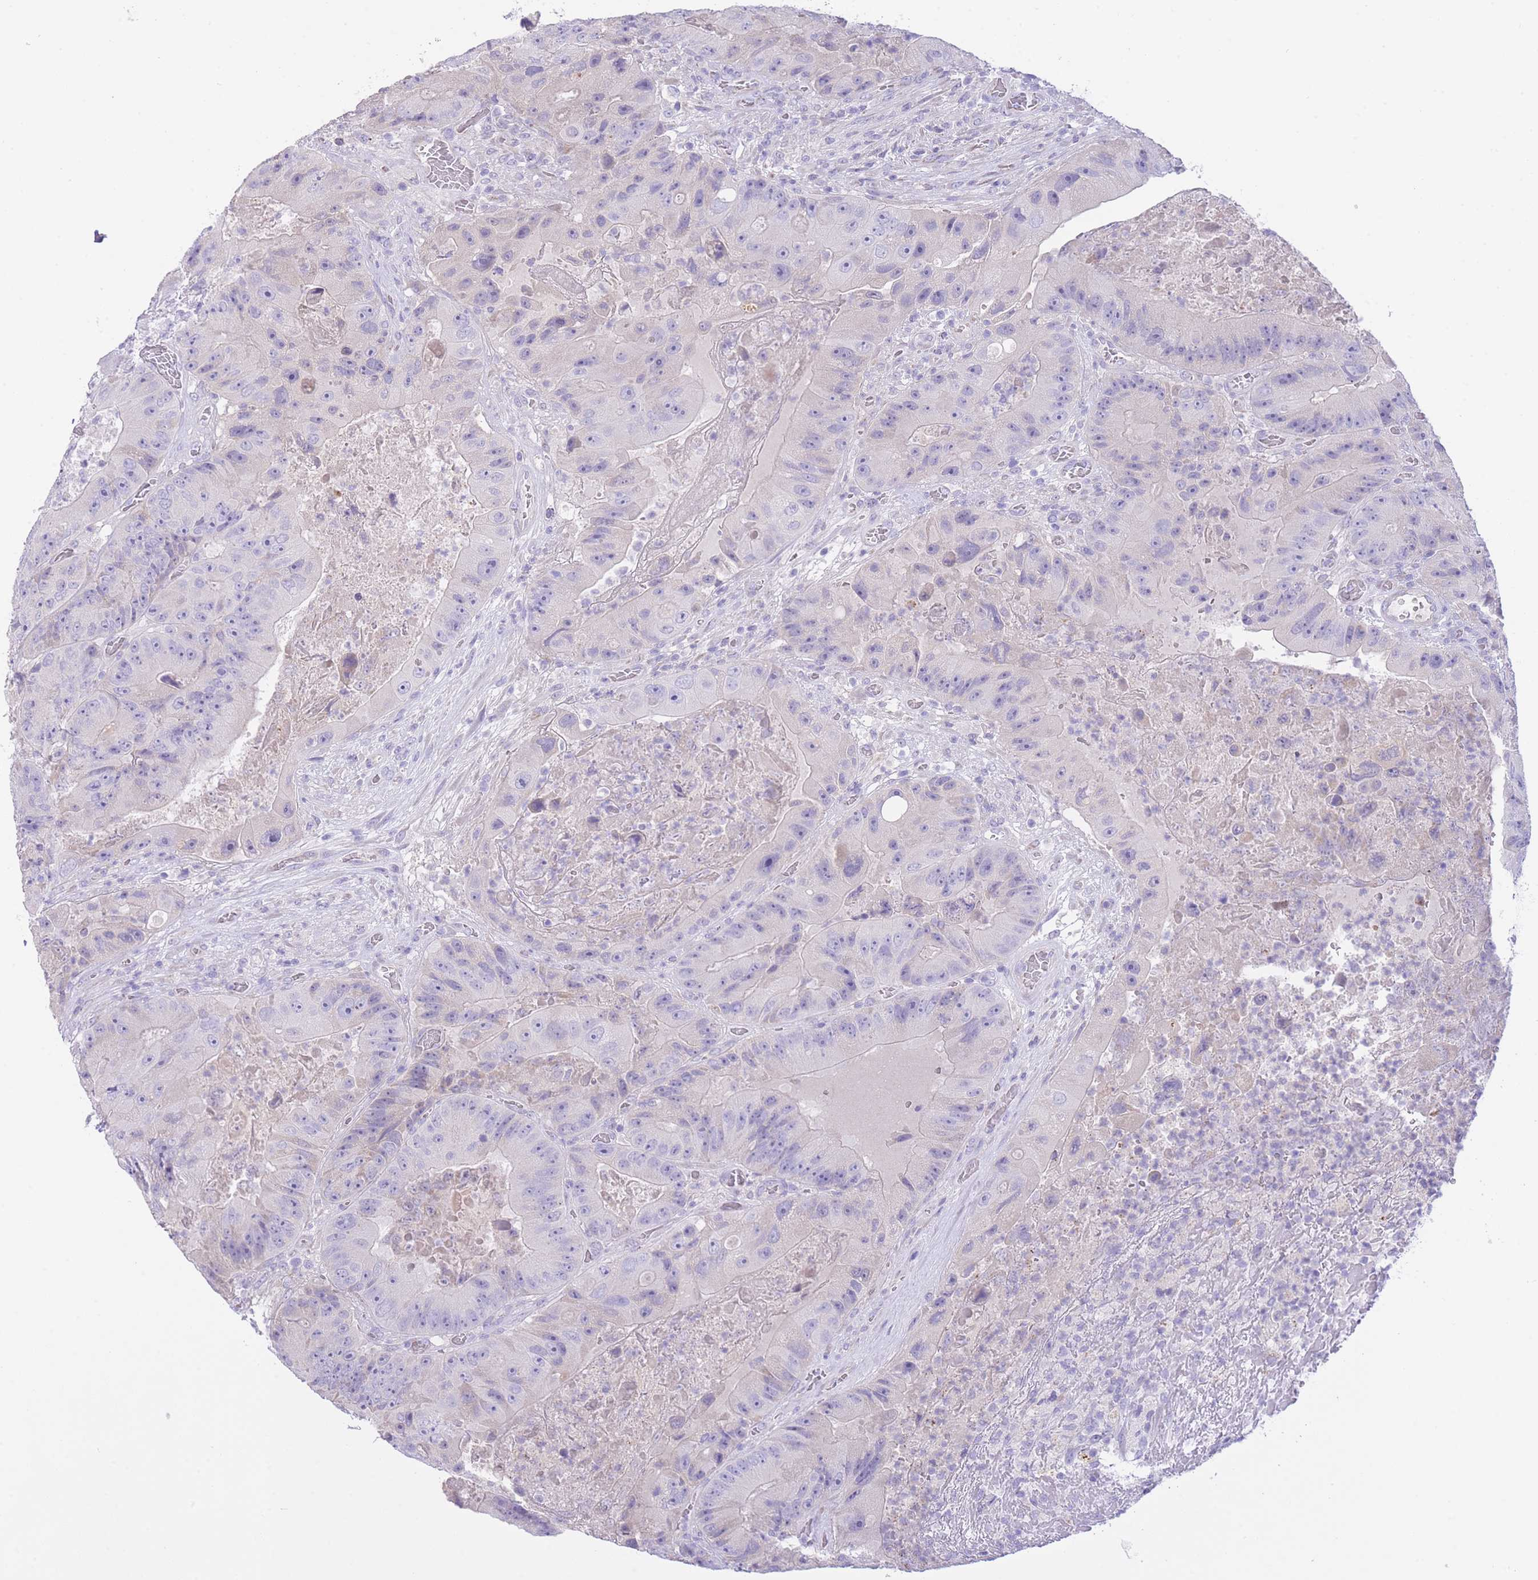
{"staining": {"intensity": "negative", "quantity": "none", "location": "none"}, "tissue": "colorectal cancer", "cell_type": "Tumor cells", "image_type": "cancer", "snomed": [{"axis": "morphology", "description": "Adenocarcinoma, NOS"}, {"axis": "topography", "description": "Colon"}], "caption": "Colorectal adenocarcinoma stained for a protein using IHC exhibits no staining tumor cells.", "gene": "PGM1", "patient": {"sex": "female", "age": 86}}